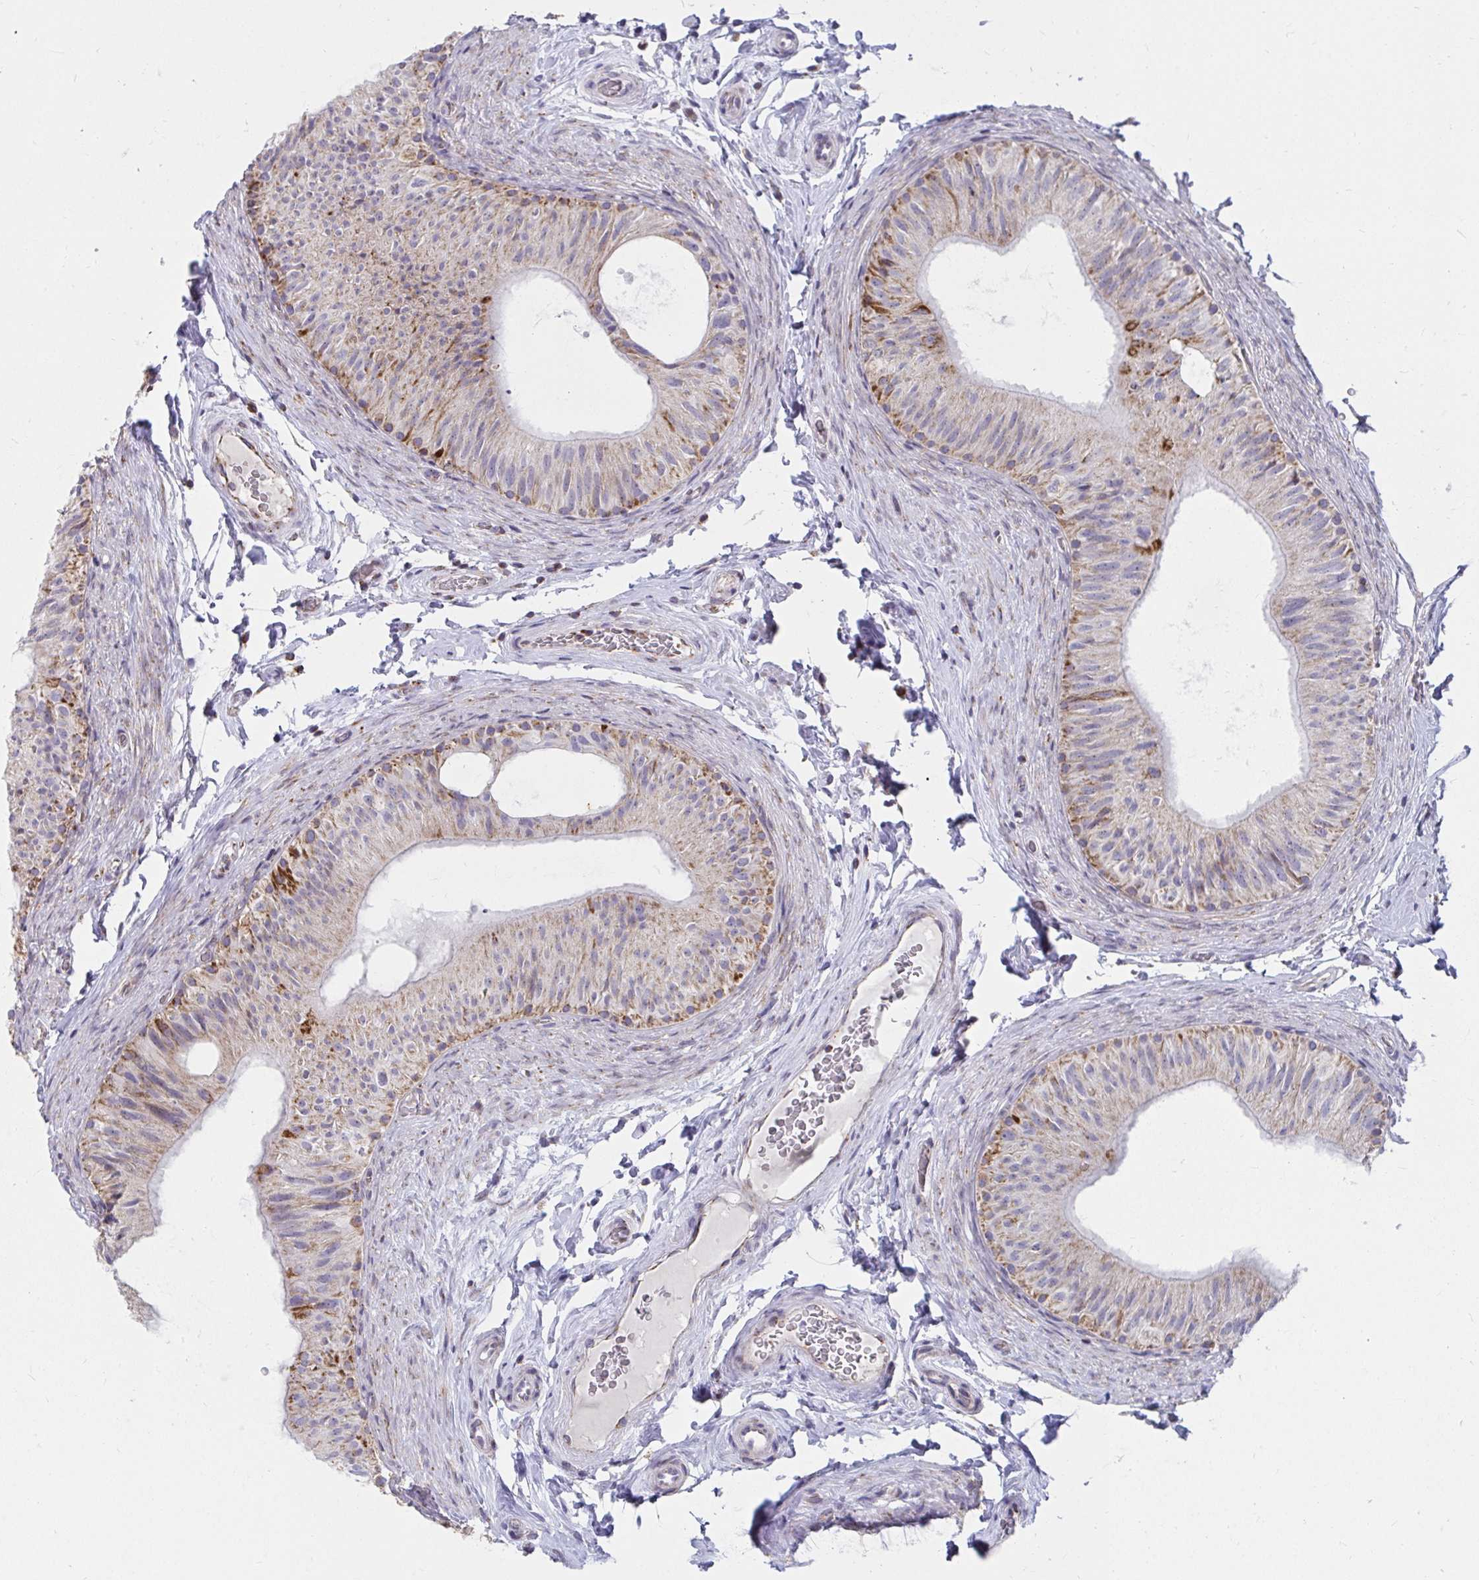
{"staining": {"intensity": "moderate", "quantity": "25%-75%", "location": "cytoplasmic/membranous"}, "tissue": "epididymis", "cell_type": "Glandular cells", "image_type": "normal", "snomed": [{"axis": "morphology", "description": "Normal tissue, NOS"}, {"axis": "topography", "description": "Epididymis, spermatic cord, NOS"}, {"axis": "topography", "description": "Epididymis"}], "caption": "Immunohistochemistry (IHC) image of unremarkable human epididymis stained for a protein (brown), which reveals medium levels of moderate cytoplasmic/membranous expression in approximately 25%-75% of glandular cells.", "gene": "EXOC5", "patient": {"sex": "male", "age": 31}}